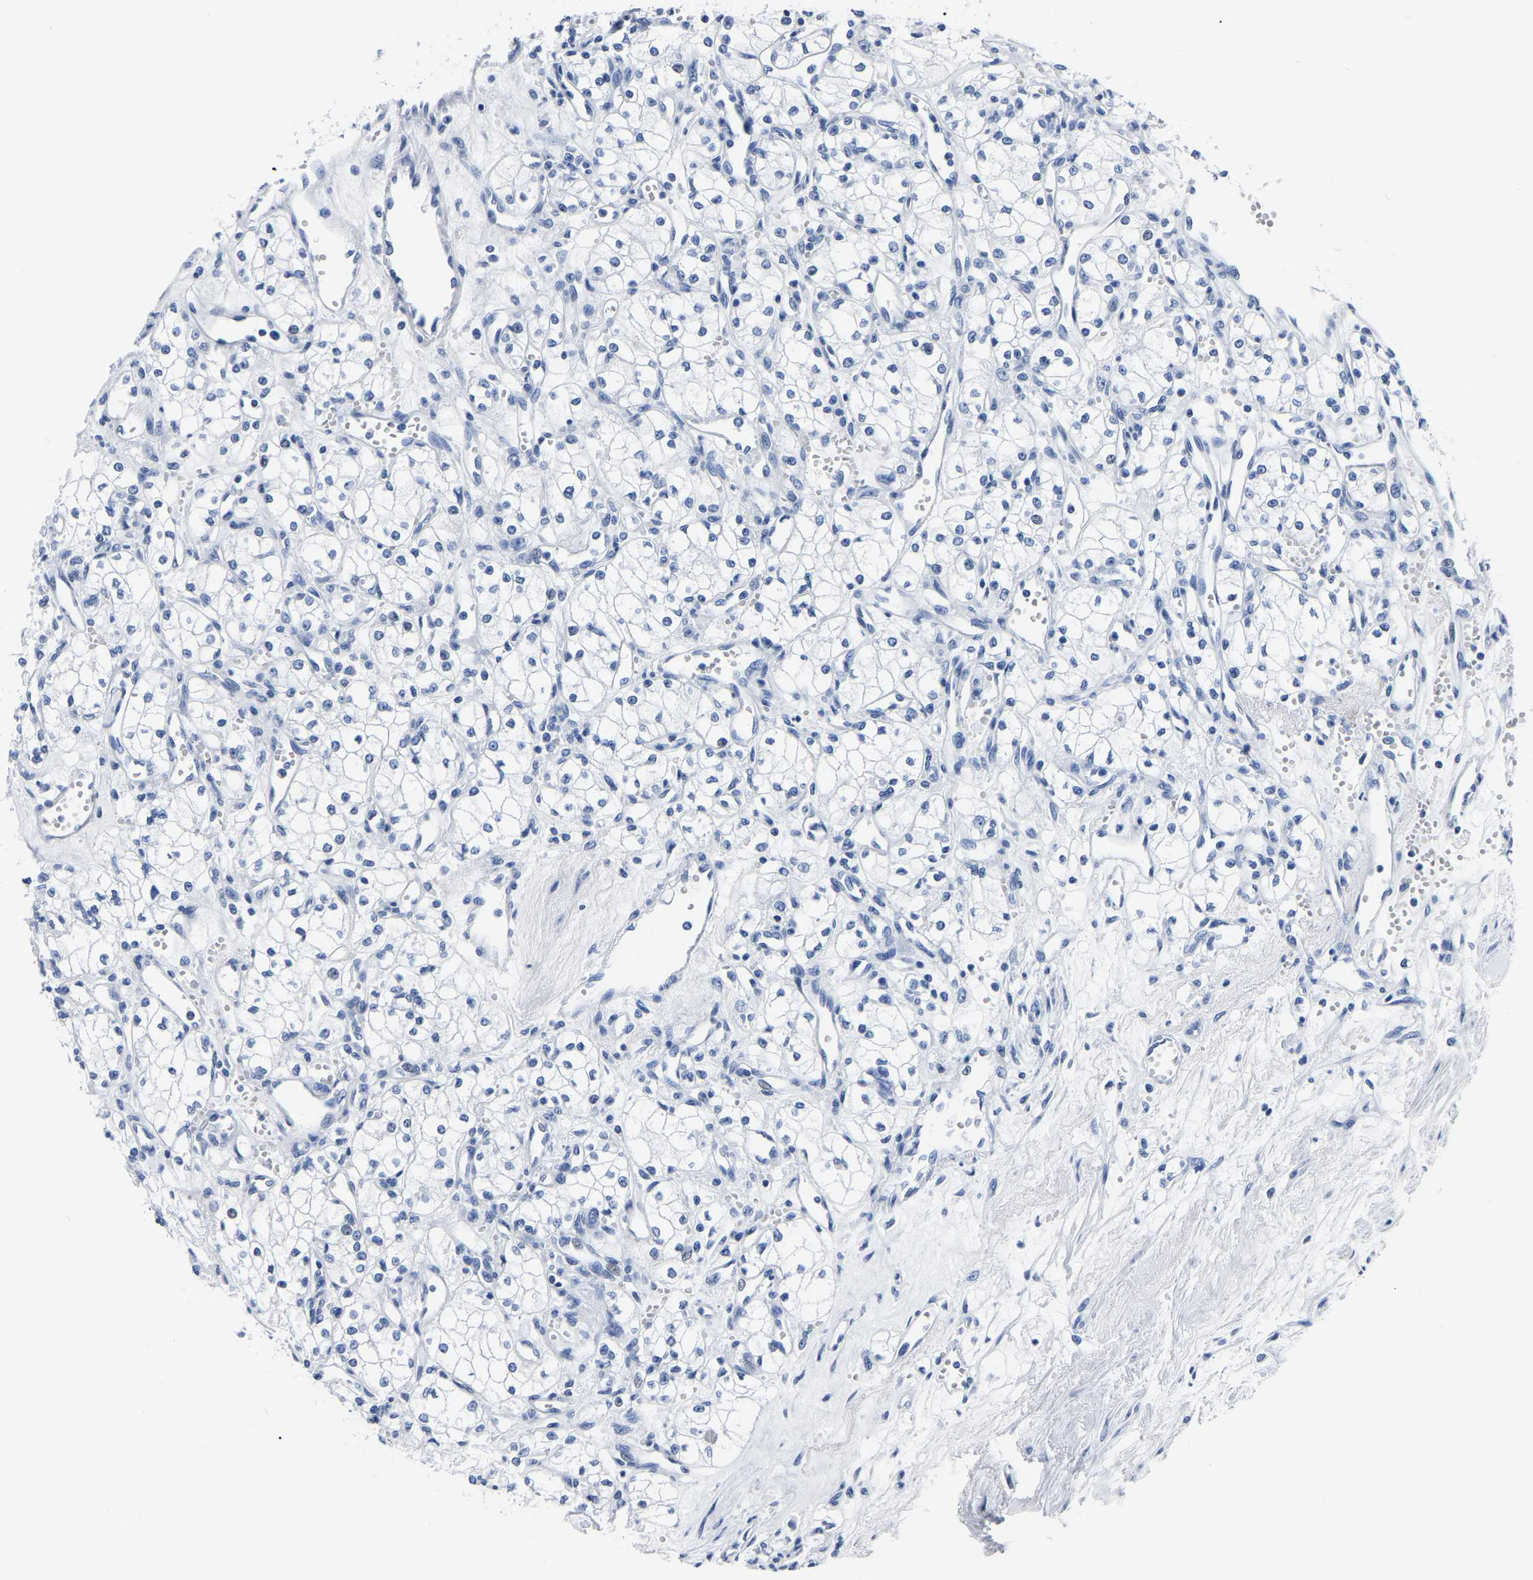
{"staining": {"intensity": "negative", "quantity": "none", "location": "none"}, "tissue": "renal cancer", "cell_type": "Tumor cells", "image_type": "cancer", "snomed": [{"axis": "morphology", "description": "Adenocarcinoma, NOS"}, {"axis": "topography", "description": "Kidney"}], "caption": "This is a micrograph of immunohistochemistry staining of renal cancer (adenocarcinoma), which shows no staining in tumor cells.", "gene": "IMPG2", "patient": {"sex": "male", "age": 59}}